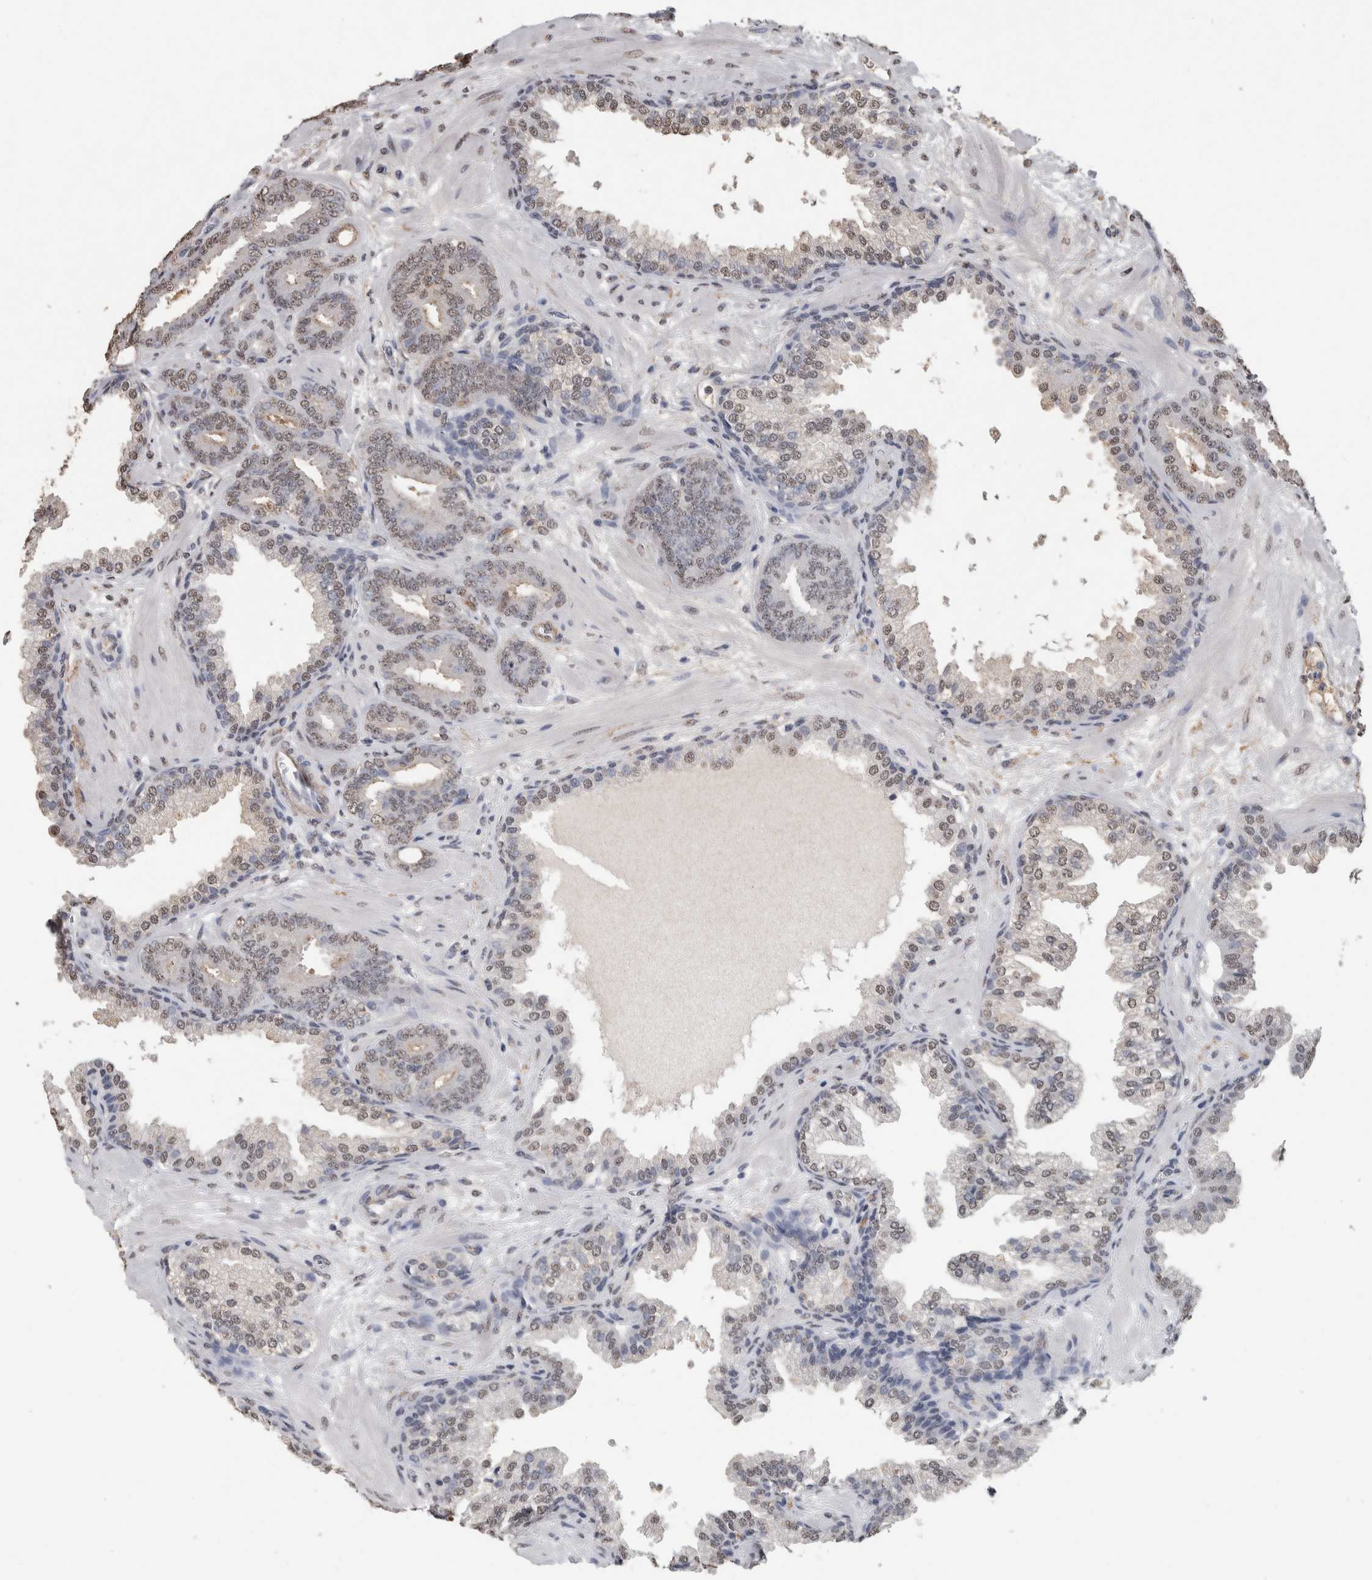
{"staining": {"intensity": "weak", "quantity": "25%-75%", "location": "cytoplasmic/membranous,nuclear"}, "tissue": "prostate cancer", "cell_type": "Tumor cells", "image_type": "cancer", "snomed": [{"axis": "morphology", "description": "Adenocarcinoma, Low grade"}, {"axis": "topography", "description": "Prostate"}], "caption": "This is an image of immunohistochemistry (IHC) staining of prostate low-grade adenocarcinoma, which shows weak positivity in the cytoplasmic/membranous and nuclear of tumor cells.", "gene": "LTBP1", "patient": {"sex": "male", "age": 62}}